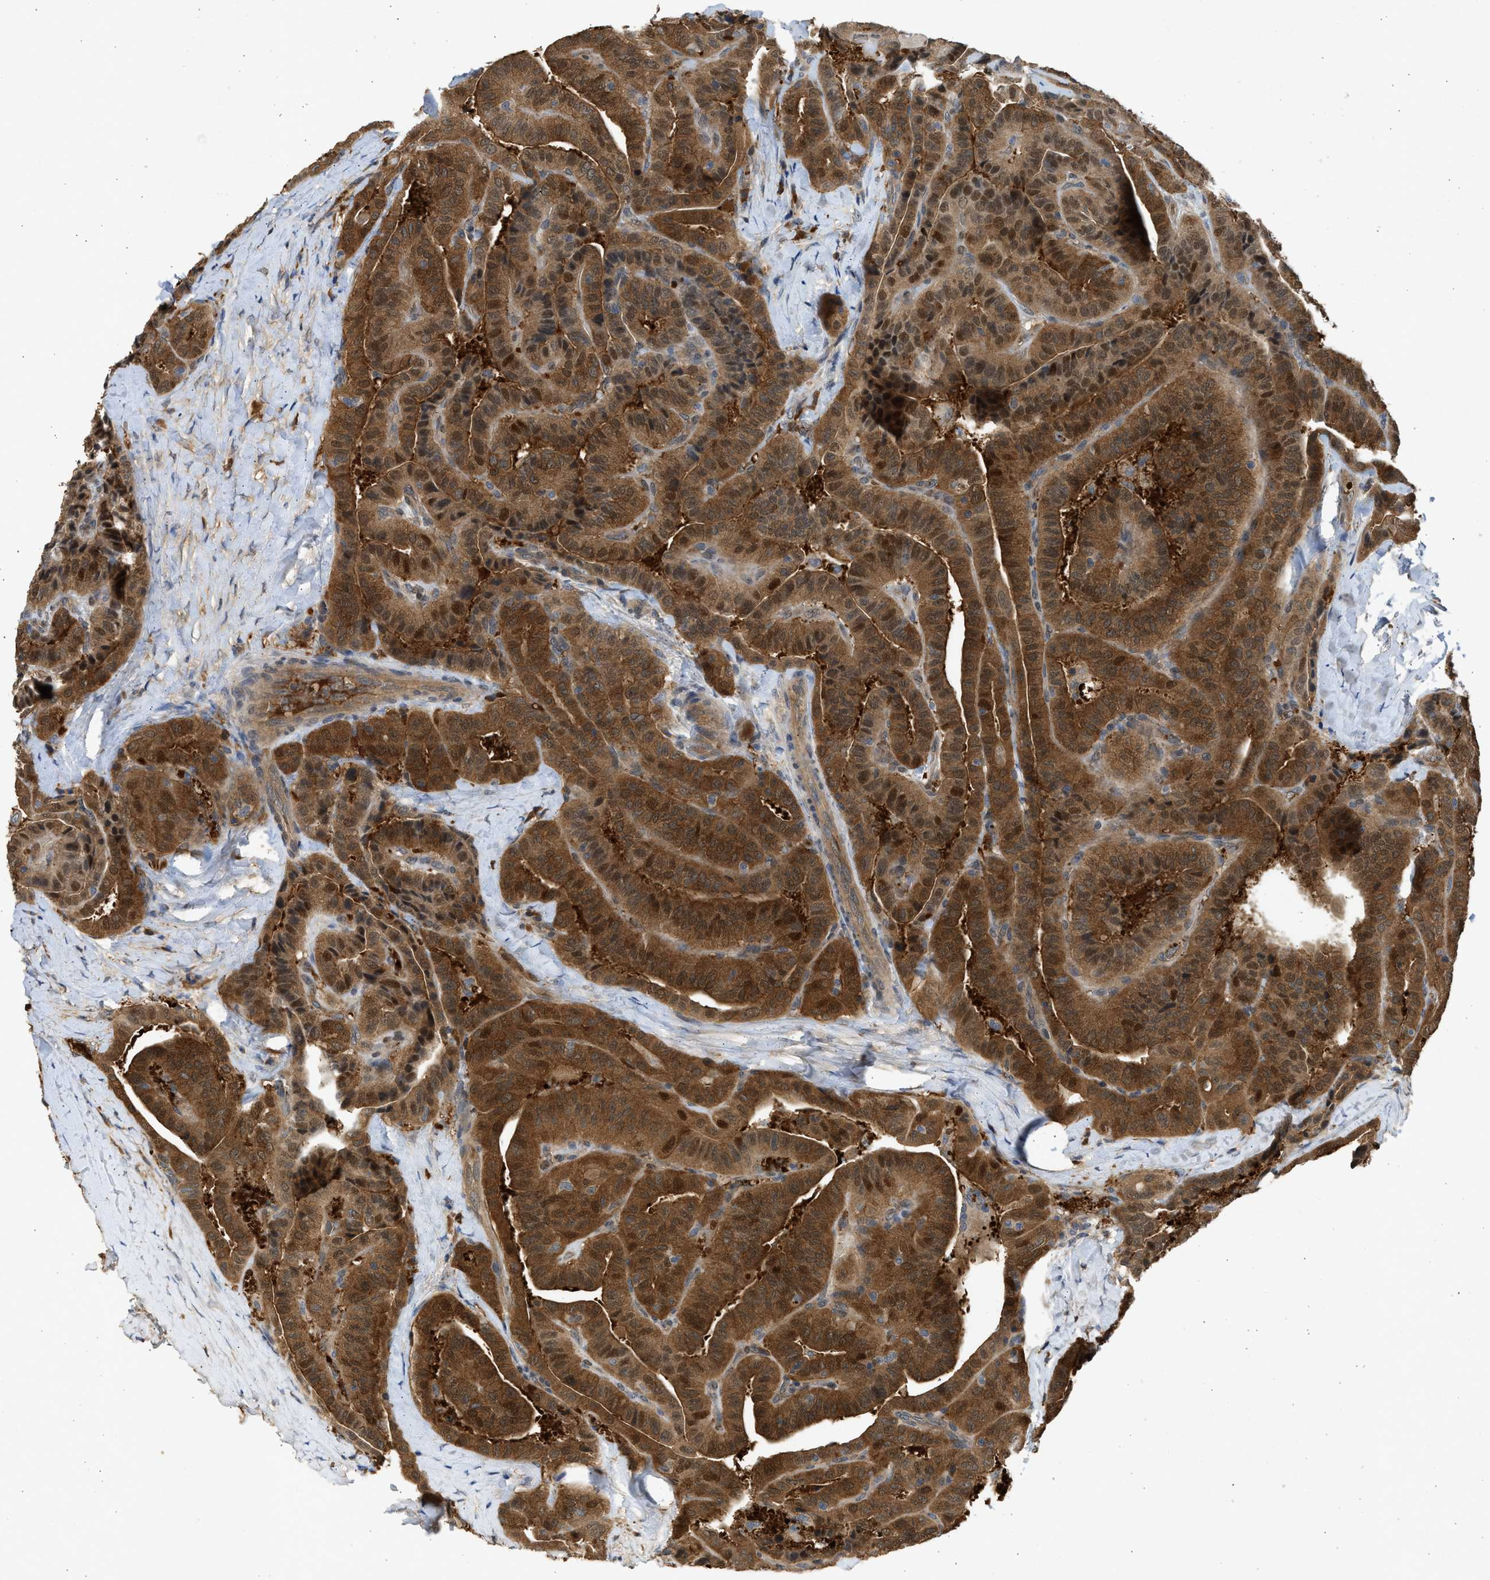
{"staining": {"intensity": "moderate", "quantity": ">75%", "location": "cytoplasmic/membranous,nuclear"}, "tissue": "thyroid cancer", "cell_type": "Tumor cells", "image_type": "cancer", "snomed": [{"axis": "morphology", "description": "Papillary adenocarcinoma, NOS"}, {"axis": "topography", "description": "Thyroid gland"}], "caption": "Protein expression analysis of thyroid papillary adenocarcinoma displays moderate cytoplasmic/membranous and nuclear staining in about >75% of tumor cells.", "gene": "MAPK7", "patient": {"sex": "male", "age": 77}}